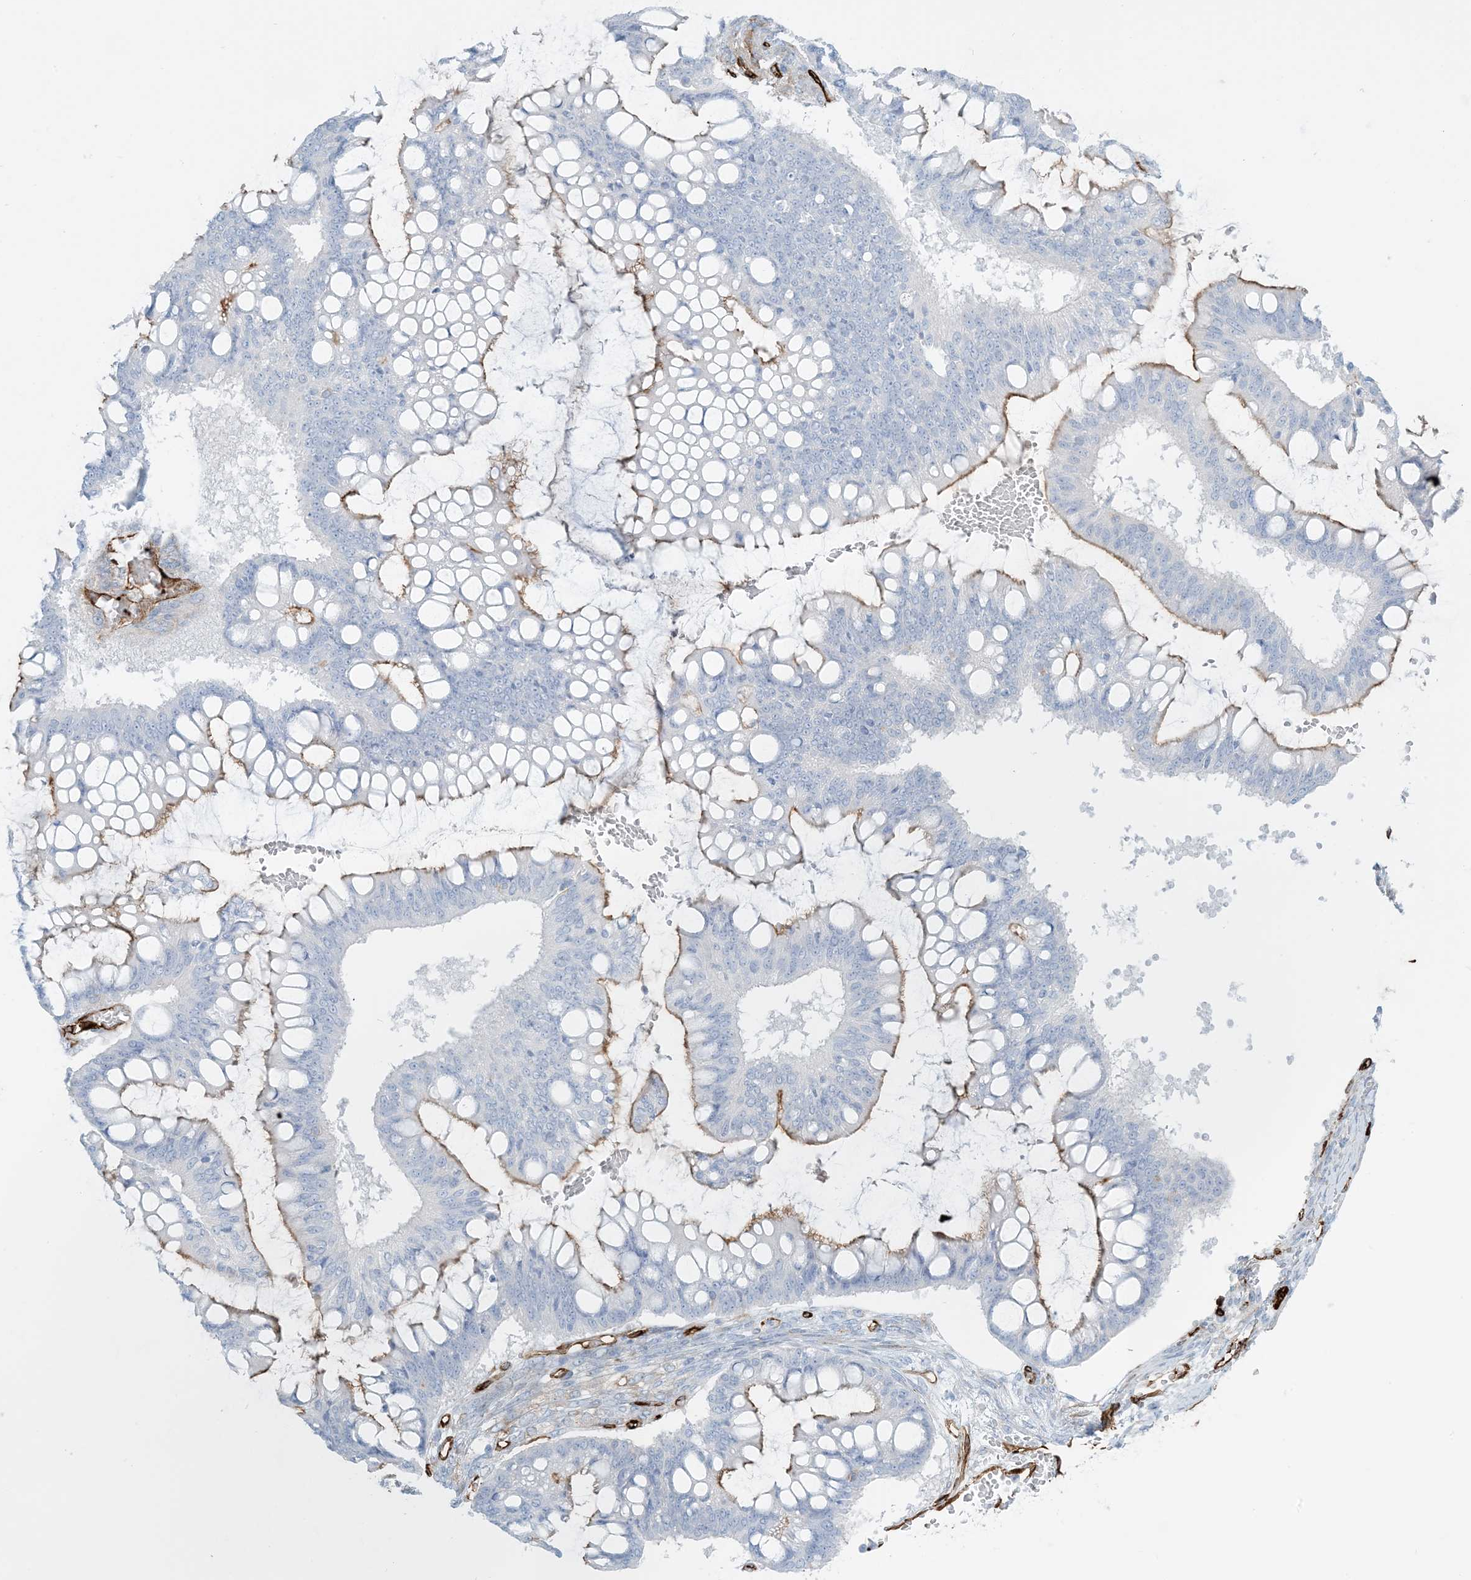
{"staining": {"intensity": "moderate", "quantity": "<25%", "location": "cytoplasmic/membranous"}, "tissue": "ovarian cancer", "cell_type": "Tumor cells", "image_type": "cancer", "snomed": [{"axis": "morphology", "description": "Cystadenocarcinoma, mucinous, NOS"}, {"axis": "topography", "description": "Ovary"}], "caption": "Ovarian cancer (mucinous cystadenocarcinoma) tissue reveals moderate cytoplasmic/membranous positivity in about <25% of tumor cells", "gene": "EPS8L3", "patient": {"sex": "female", "age": 73}}